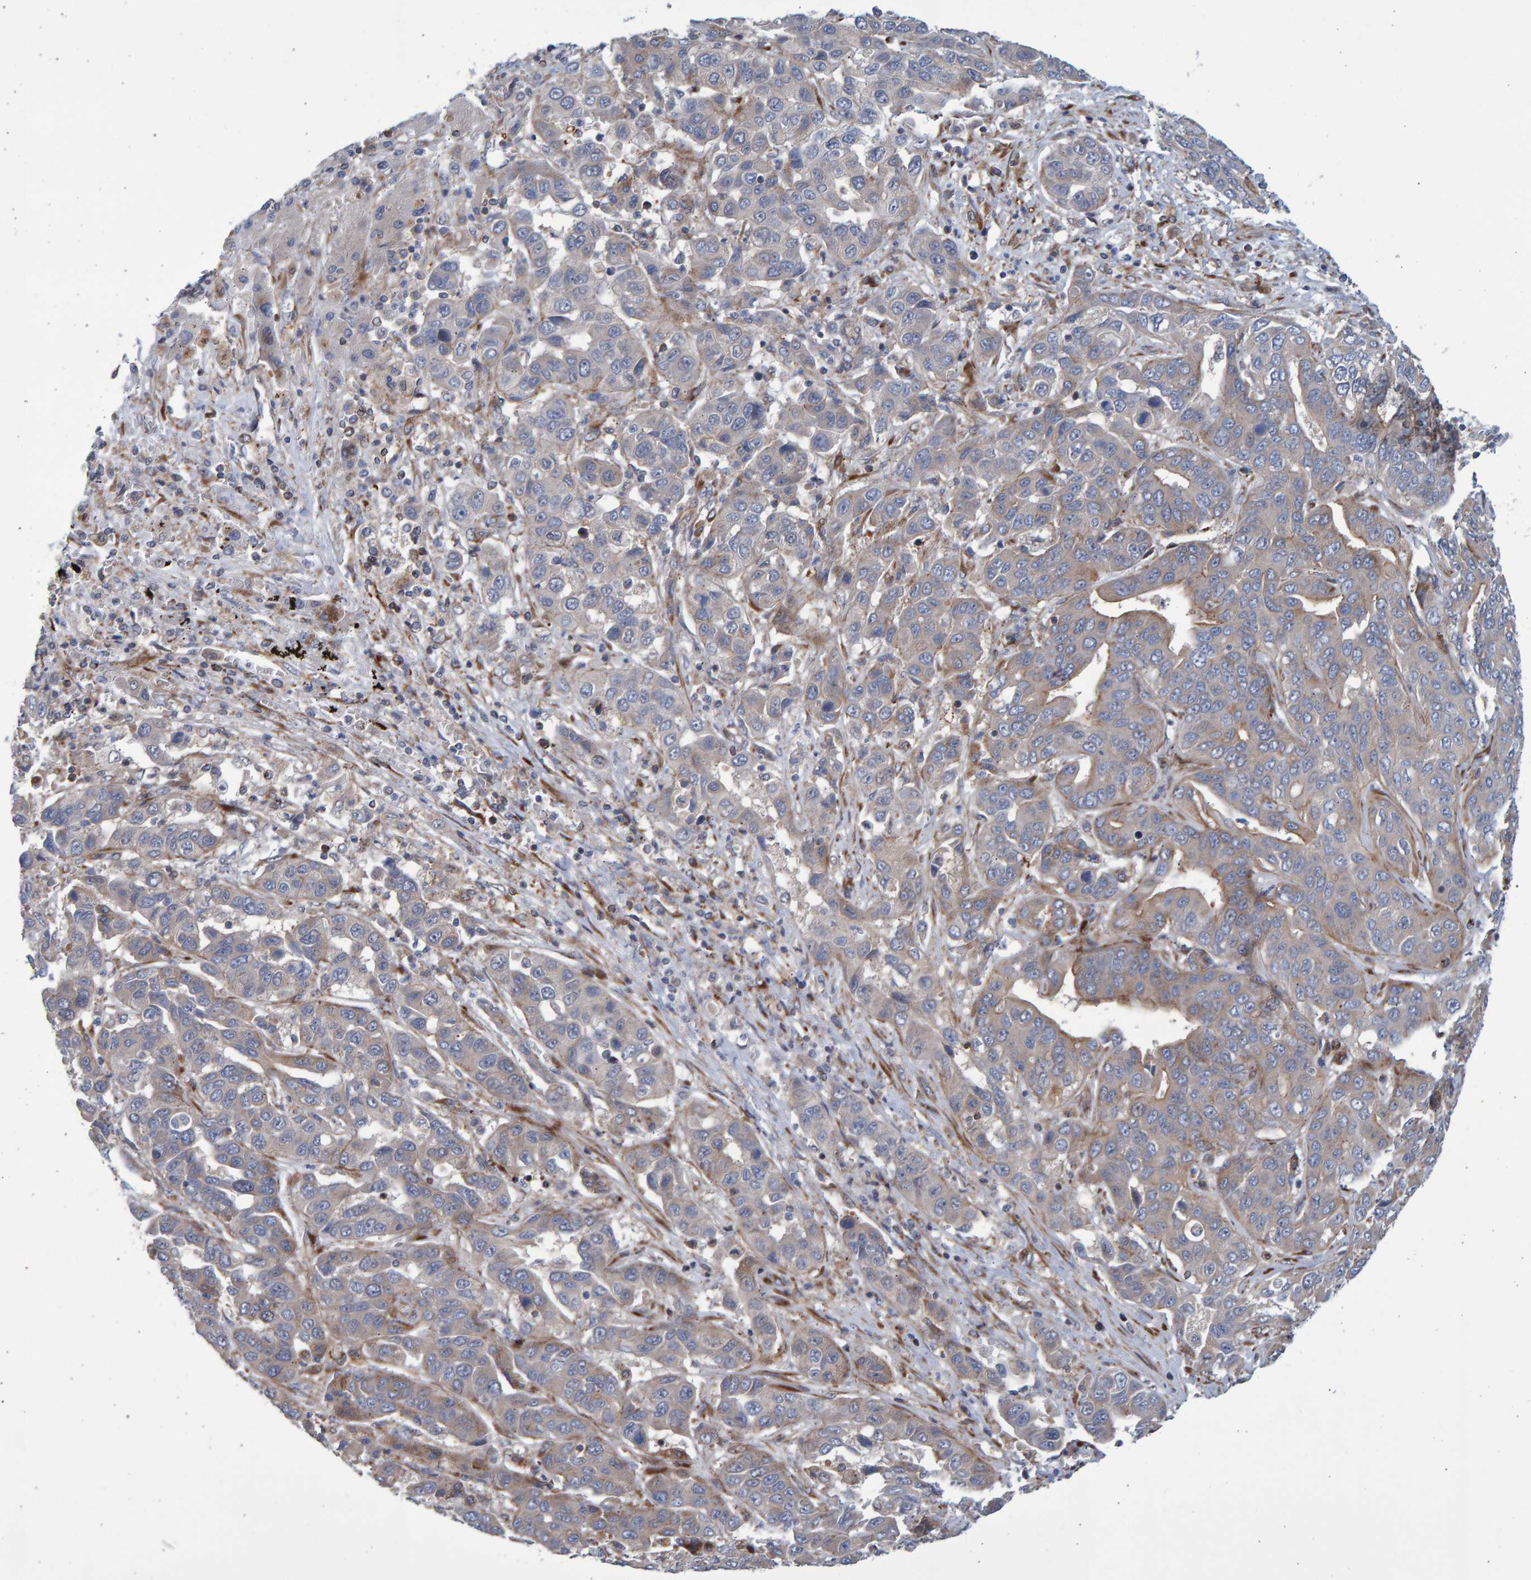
{"staining": {"intensity": "weak", "quantity": "<25%", "location": "cytoplasmic/membranous"}, "tissue": "liver cancer", "cell_type": "Tumor cells", "image_type": "cancer", "snomed": [{"axis": "morphology", "description": "Cholangiocarcinoma"}, {"axis": "topography", "description": "Liver"}], "caption": "Immunohistochemistry (IHC) of liver cholangiocarcinoma displays no staining in tumor cells. The staining was performed using DAB to visualize the protein expression in brown, while the nuclei were stained in blue with hematoxylin (Magnification: 20x).", "gene": "LRBA", "patient": {"sex": "female", "age": 52}}